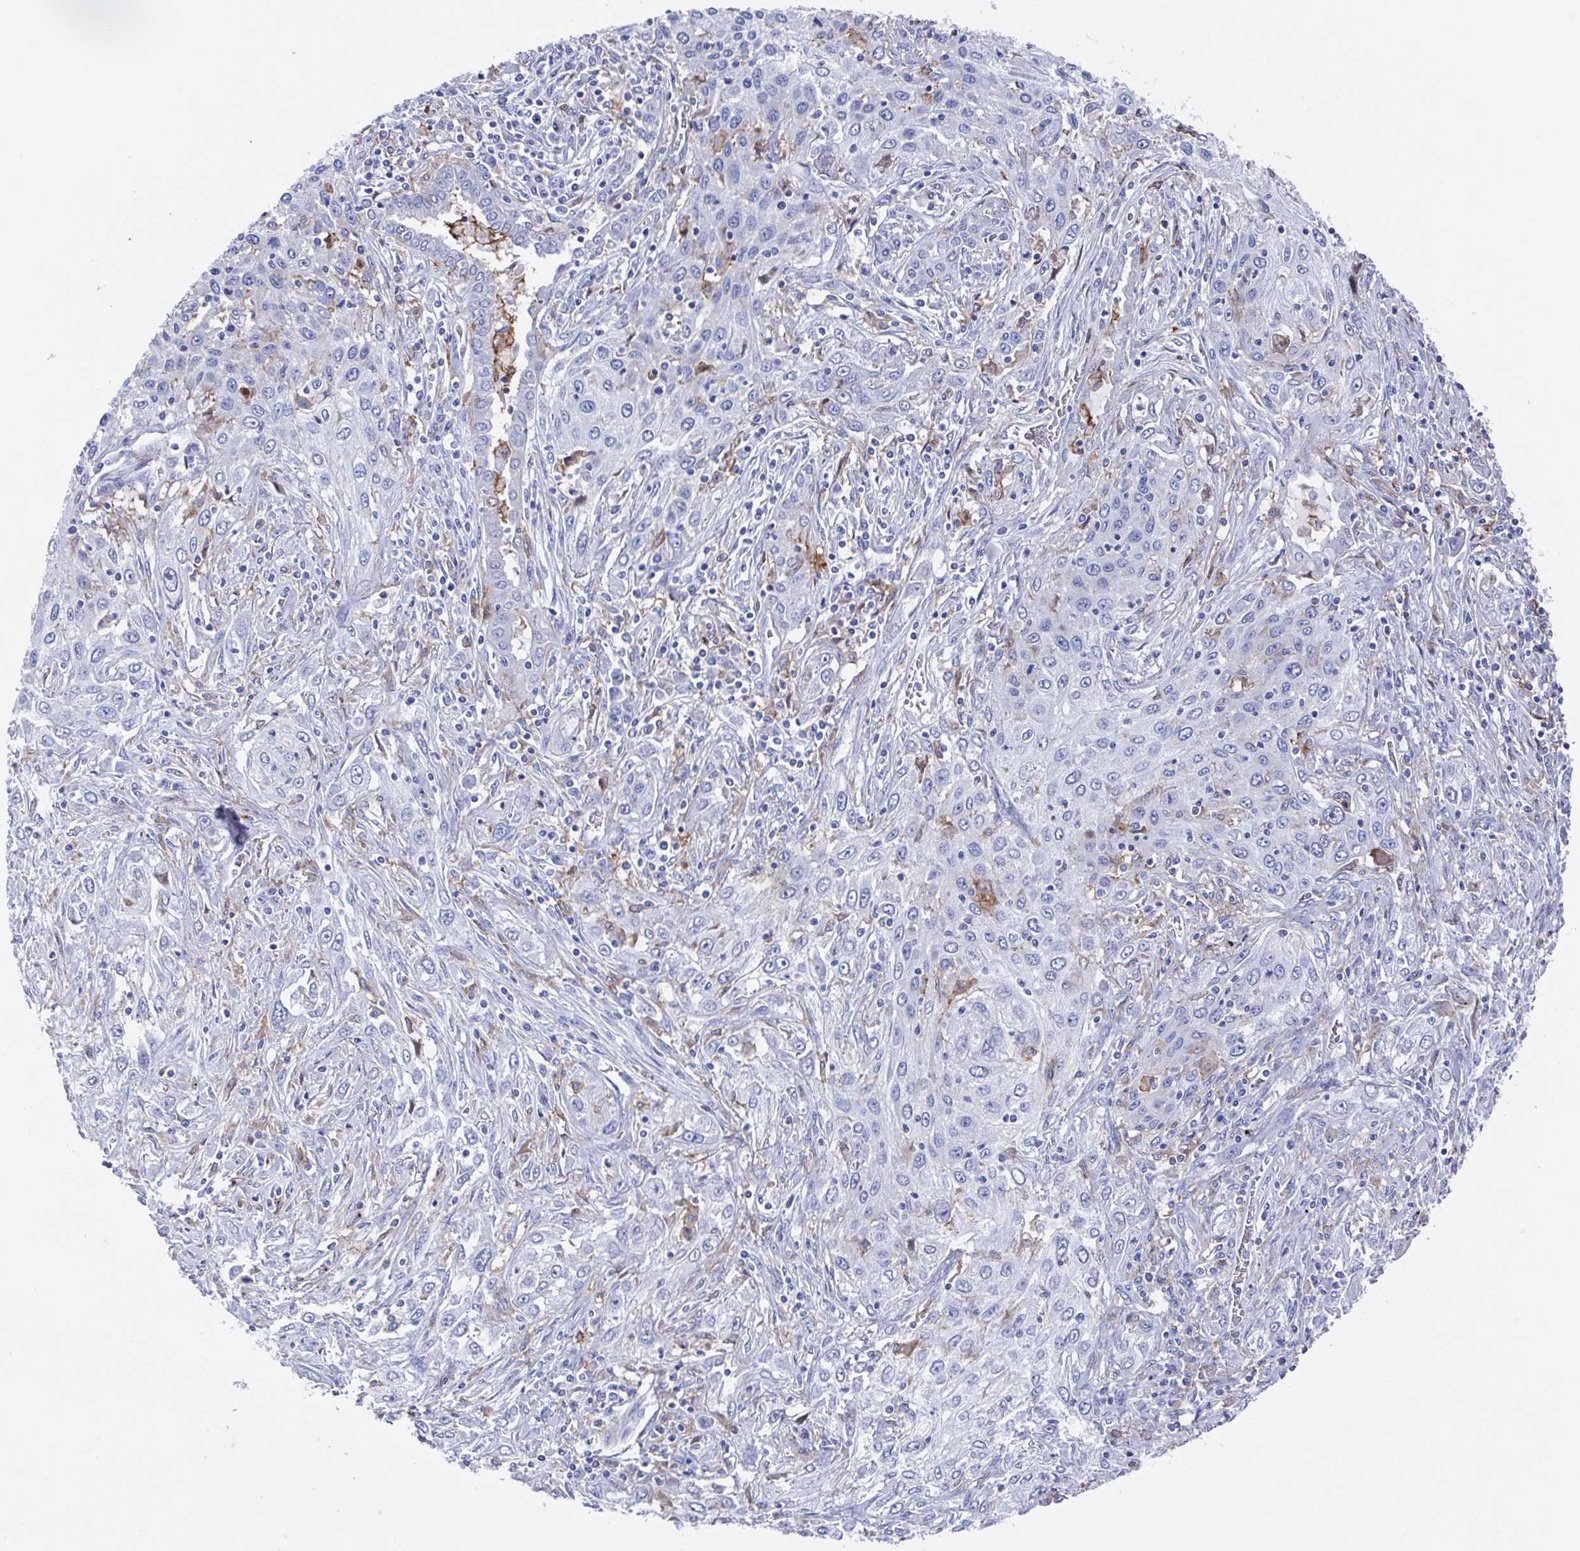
{"staining": {"intensity": "negative", "quantity": "none", "location": "none"}, "tissue": "lung cancer", "cell_type": "Tumor cells", "image_type": "cancer", "snomed": [{"axis": "morphology", "description": "Squamous cell carcinoma, NOS"}, {"axis": "topography", "description": "Lung"}], "caption": "Tumor cells are negative for brown protein staining in lung cancer (squamous cell carcinoma).", "gene": "FCGR3A", "patient": {"sex": "female", "age": 69}}